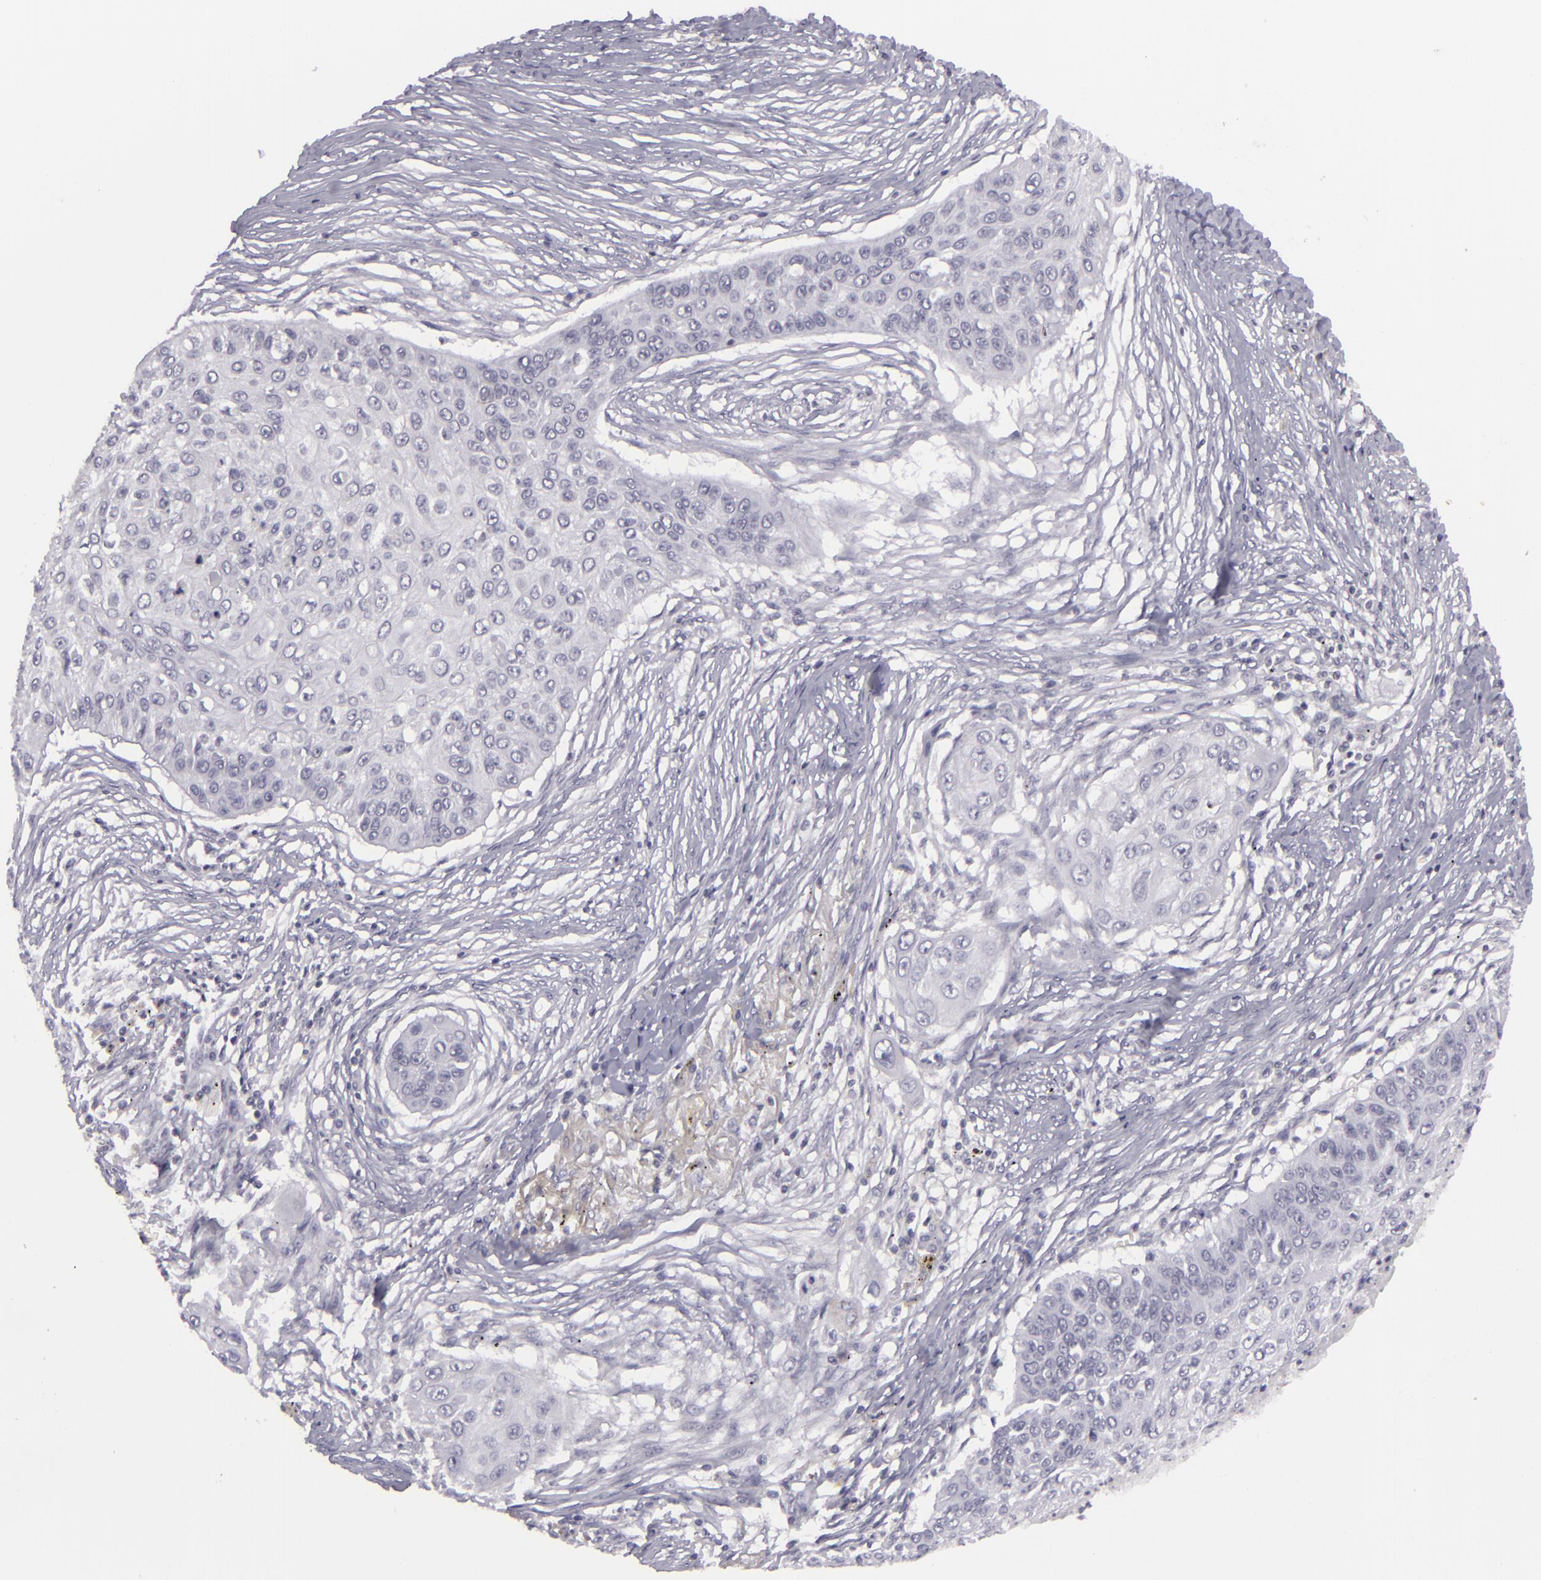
{"staining": {"intensity": "negative", "quantity": "none", "location": "none"}, "tissue": "lung cancer", "cell_type": "Tumor cells", "image_type": "cancer", "snomed": [{"axis": "morphology", "description": "Squamous cell carcinoma, NOS"}, {"axis": "topography", "description": "Lung"}], "caption": "An image of human lung cancer is negative for staining in tumor cells.", "gene": "KCNAB2", "patient": {"sex": "male", "age": 71}}